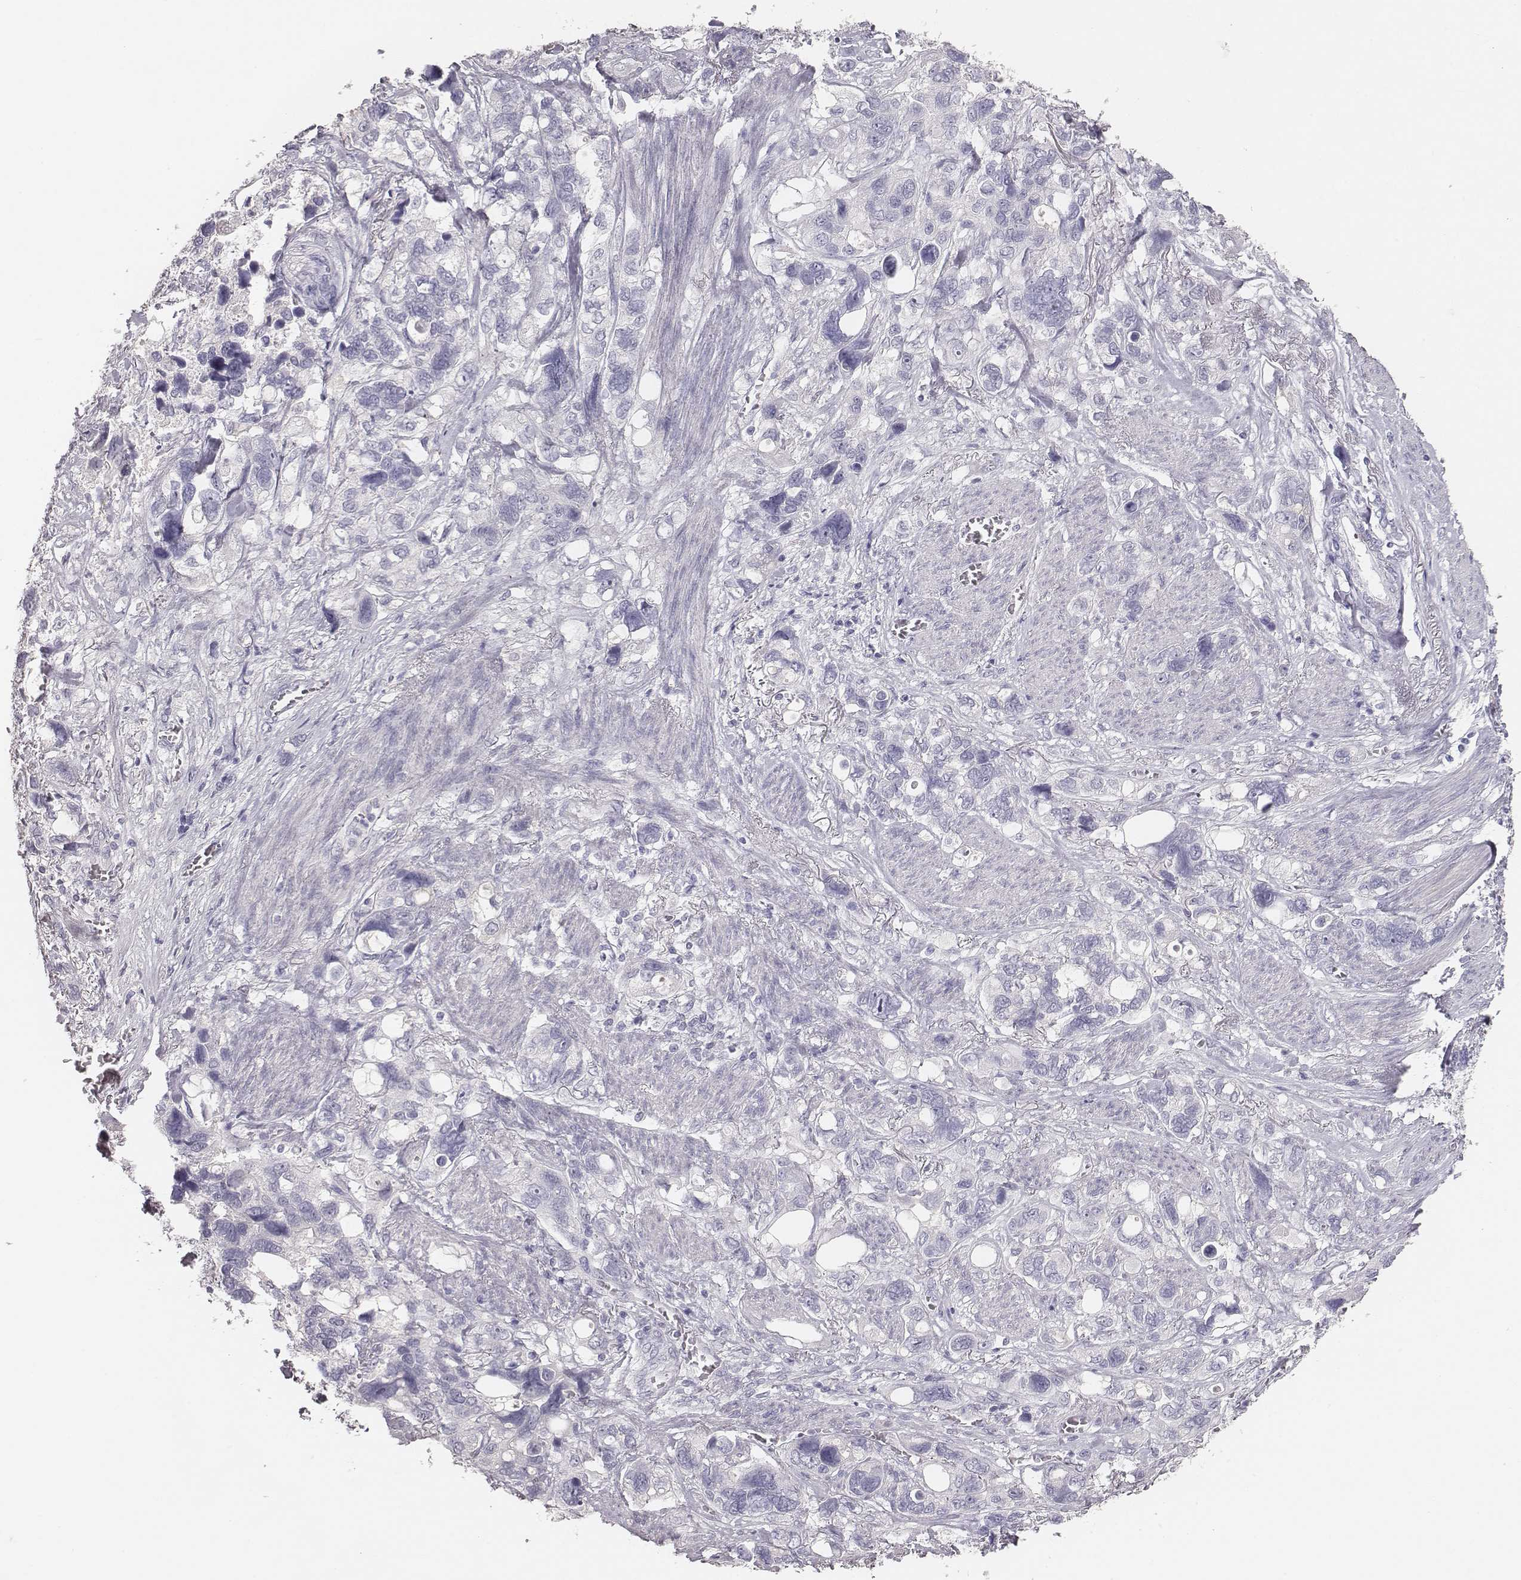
{"staining": {"intensity": "negative", "quantity": "none", "location": "none"}, "tissue": "stomach cancer", "cell_type": "Tumor cells", "image_type": "cancer", "snomed": [{"axis": "morphology", "description": "Adenocarcinoma, NOS"}, {"axis": "topography", "description": "Stomach, upper"}], "caption": "Image shows no significant protein positivity in tumor cells of stomach cancer.", "gene": "MYH6", "patient": {"sex": "female", "age": 81}}